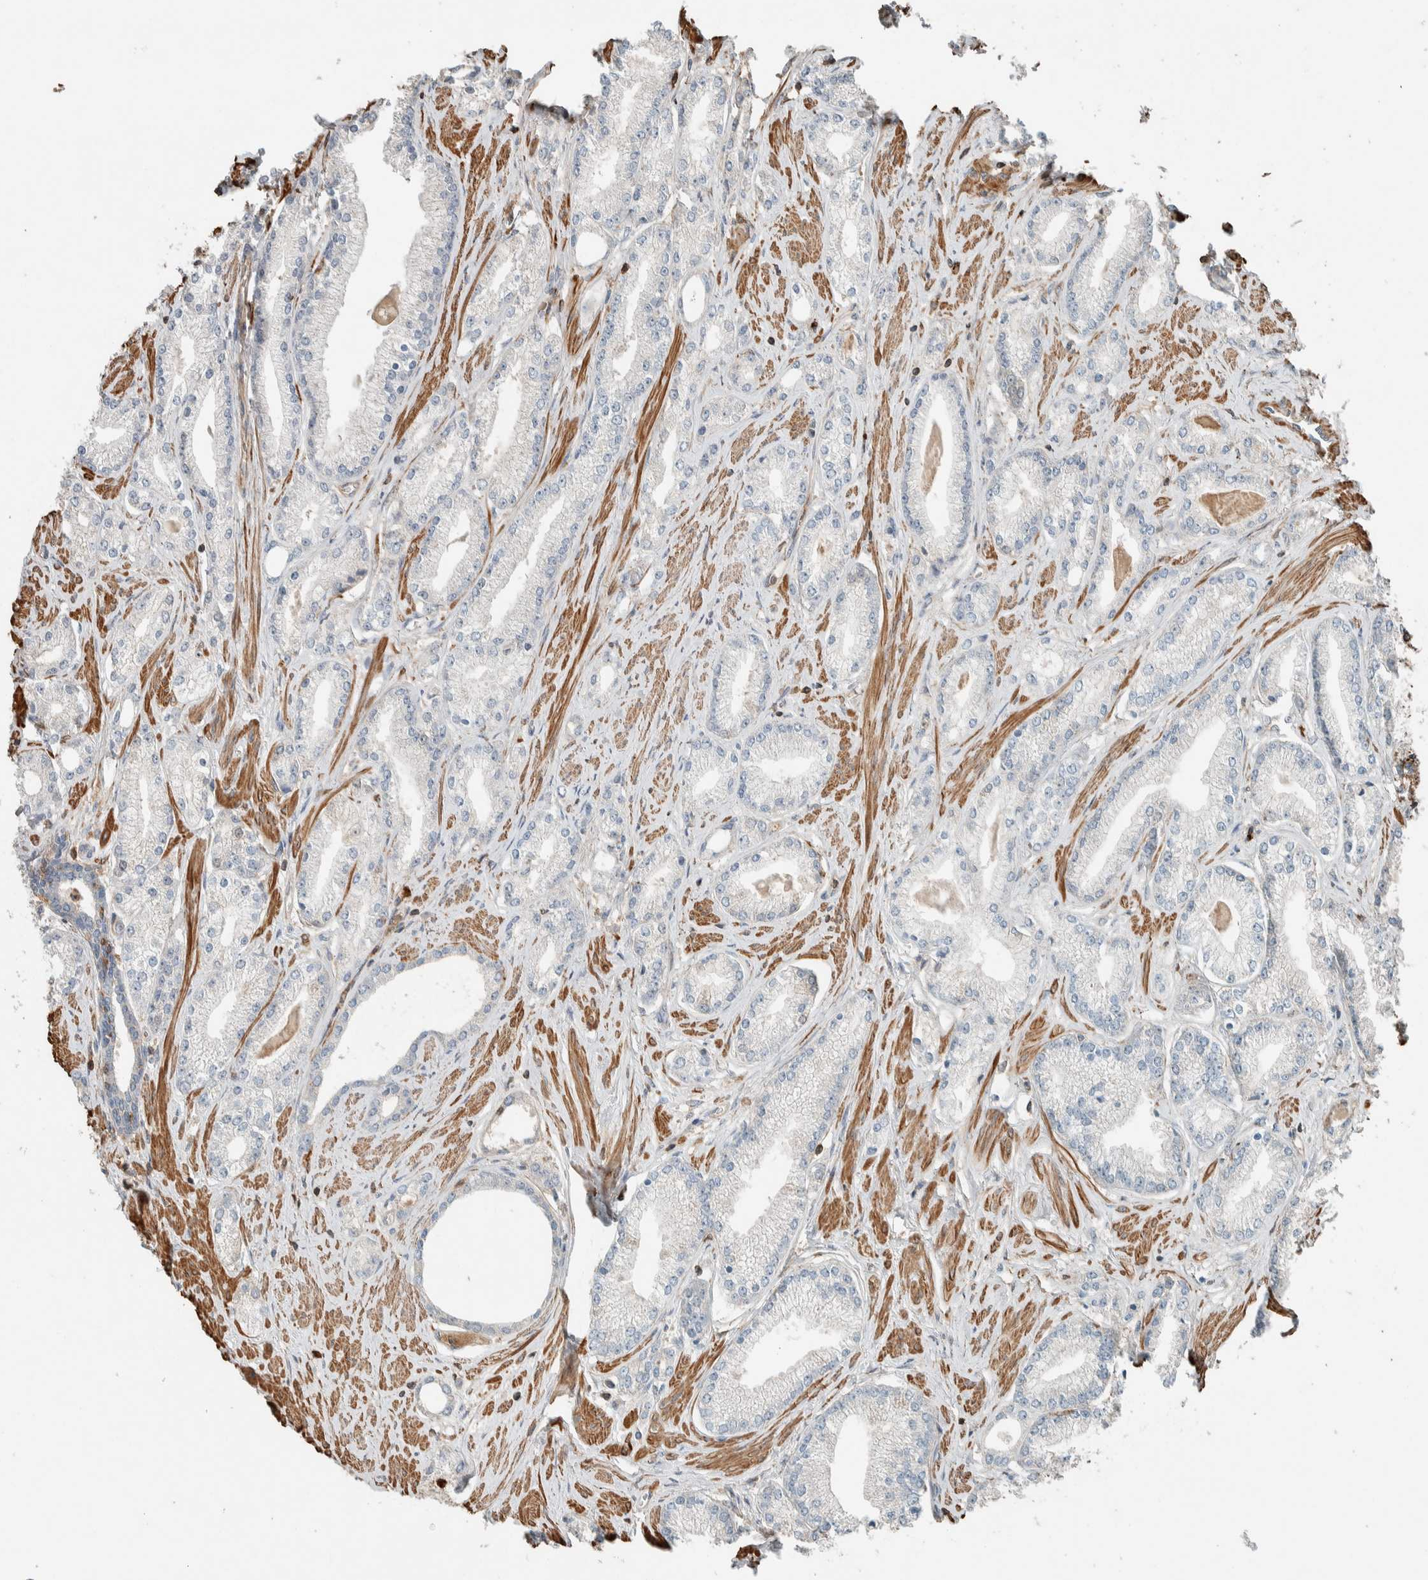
{"staining": {"intensity": "negative", "quantity": "none", "location": "none"}, "tissue": "prostate cancer", "cell_type": "Tumor cells", "image_type": "cancer", "snomed": [{"axis": "morphology", "description": "Adenocarcinoma, Low grade"}, {"axis": "topography", "description": "Prostate"}], "caption": "This is an immunohistochemistry micrograph of prostate adenocarcinoma (low-grade). There is no staining in tumor cells.", "gene": "CTBP2", "patient": {"sex": "male", "age": 62}}